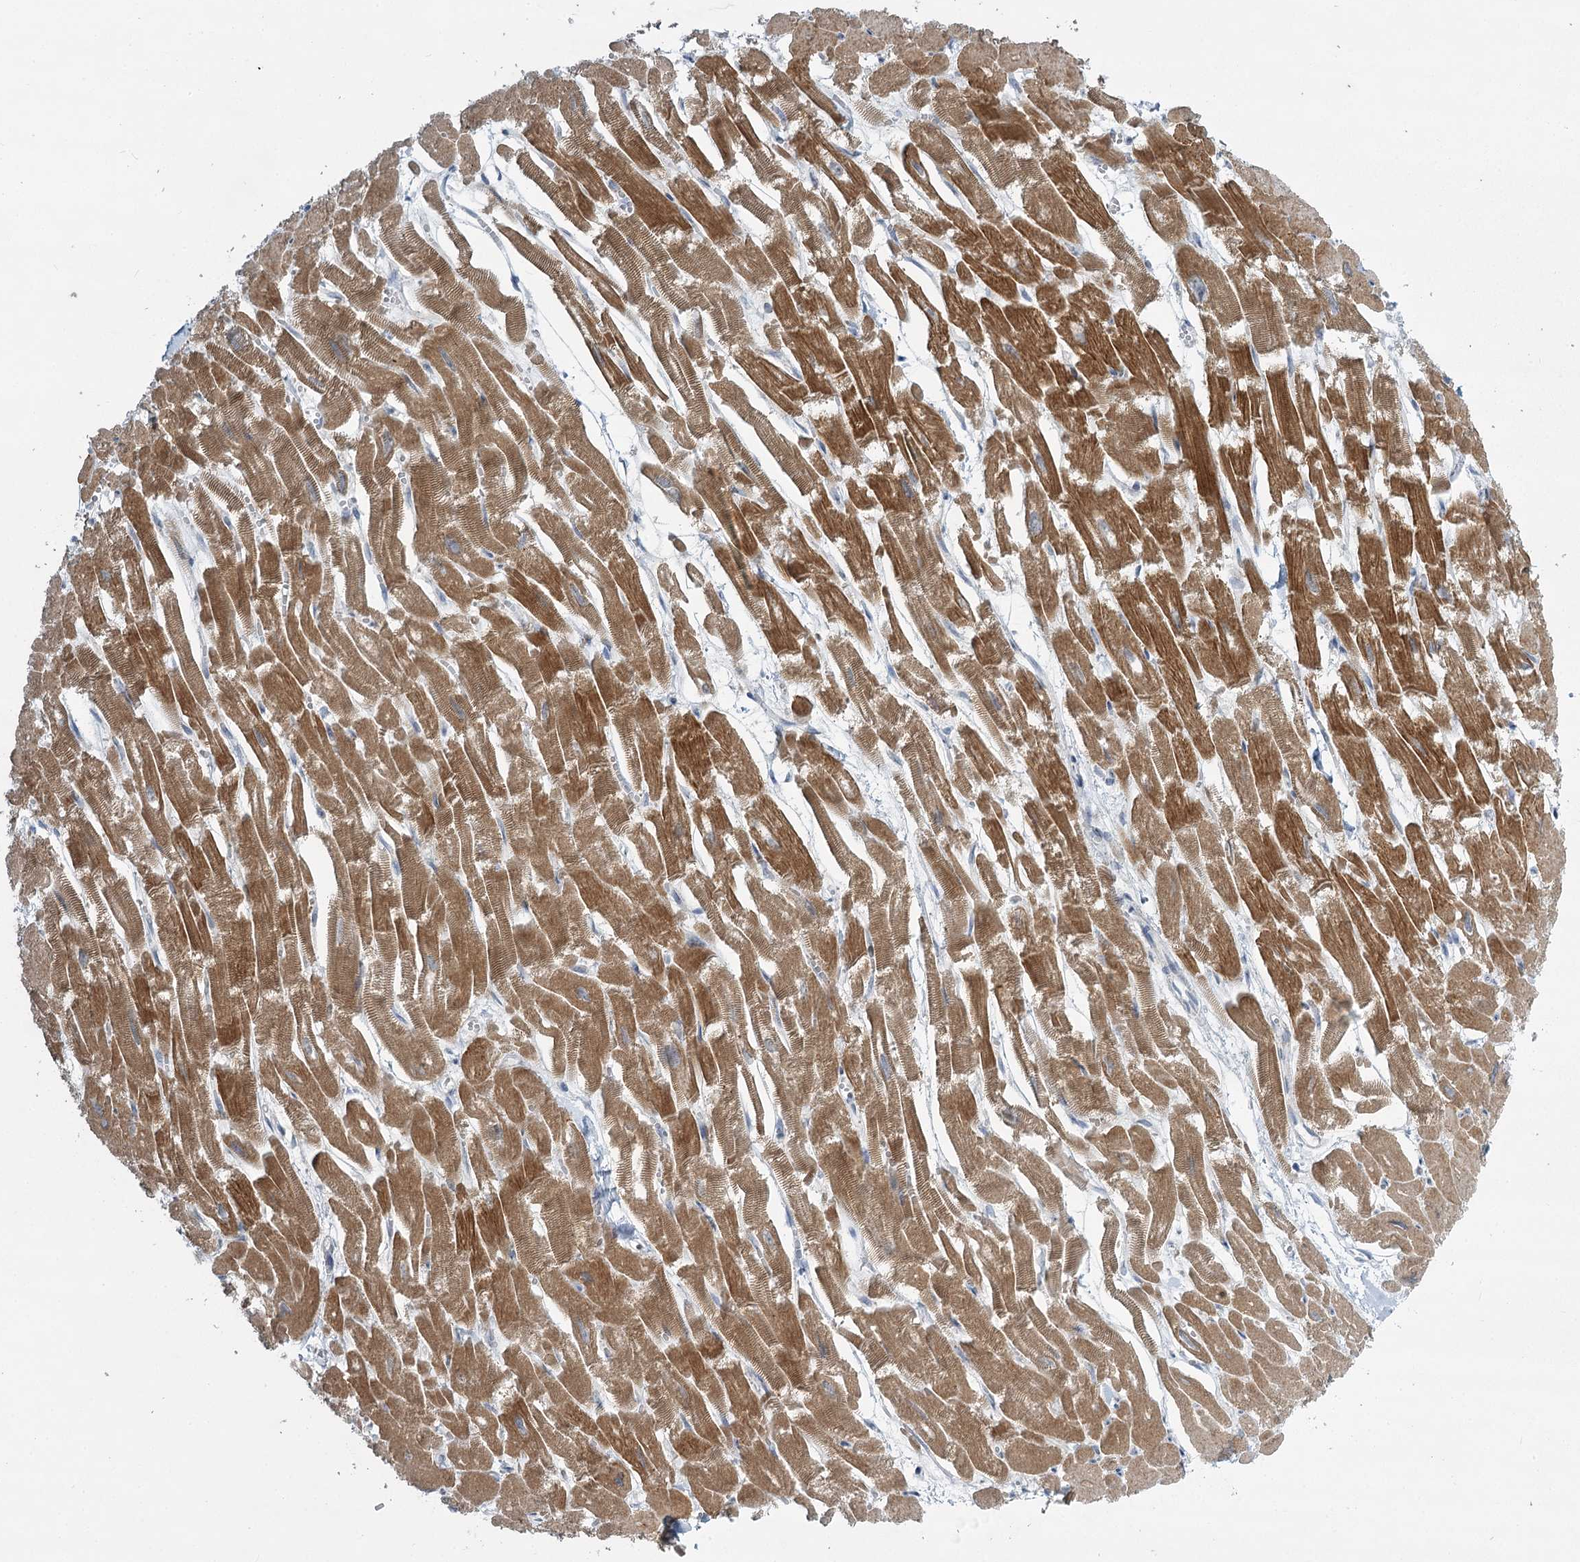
{"staining": {"intensity": "moderate", "quantity": ">75%", "location": "cytoplasmic/membranous"}, "tissue": "heart muscle", "cell_type": "Cardiomyocytes", "image_type": "normal", "snomed": [{"axis": "morphology", "description": "Normal tissue, NOS"}, {"axis": "topography", "description": "Heart"}], "caption": "The immunohistochemical stain highlights moderate cytoplasmic/membranous expression in cardiomyocytes of unremarkable heart muscle.", "gene": "ABITRAM", "patient": {"sex": "male", "age": 54}}